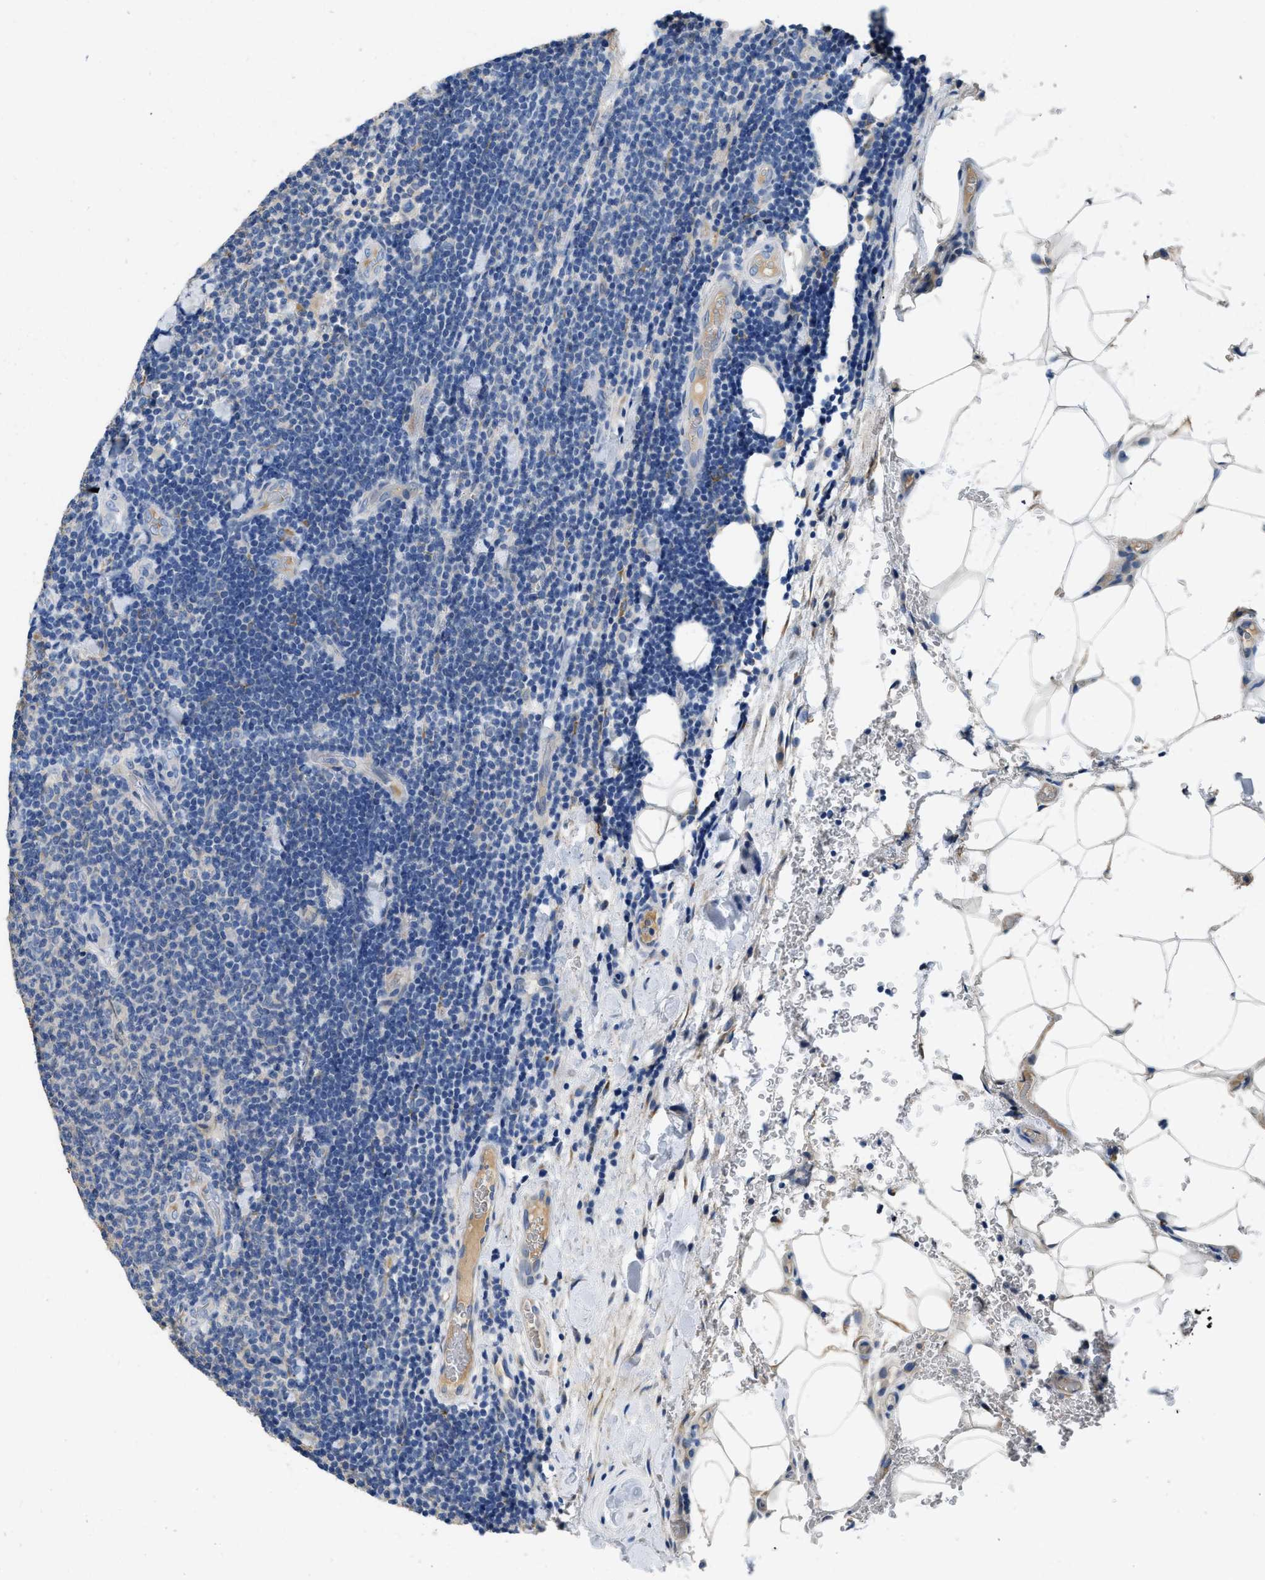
{"staining": {"intensity": "negative", "quantity": "none", "location": "none"}, "tissue": "lymphoma", "cell_type": "Tumor cells", "image_type": "cancer", "snomed": [{"axis": "morphology", "description": "Malignant lymphoma, non-Hodgkin's type, Low grade"}, {"axis": "topography", "description": "Lymph node"}], "caption": "Immunohistochemistry micrograph of neoplastic tissue: human low-grade malignant lymphoma, non-Hodgkin's type stained with DAB (3,3'-diaminobenzidine) demonstrates no significant protein positivity in tumor cells.", "gene": "C1S", "patient": {"sex": "male", "age": 66}}